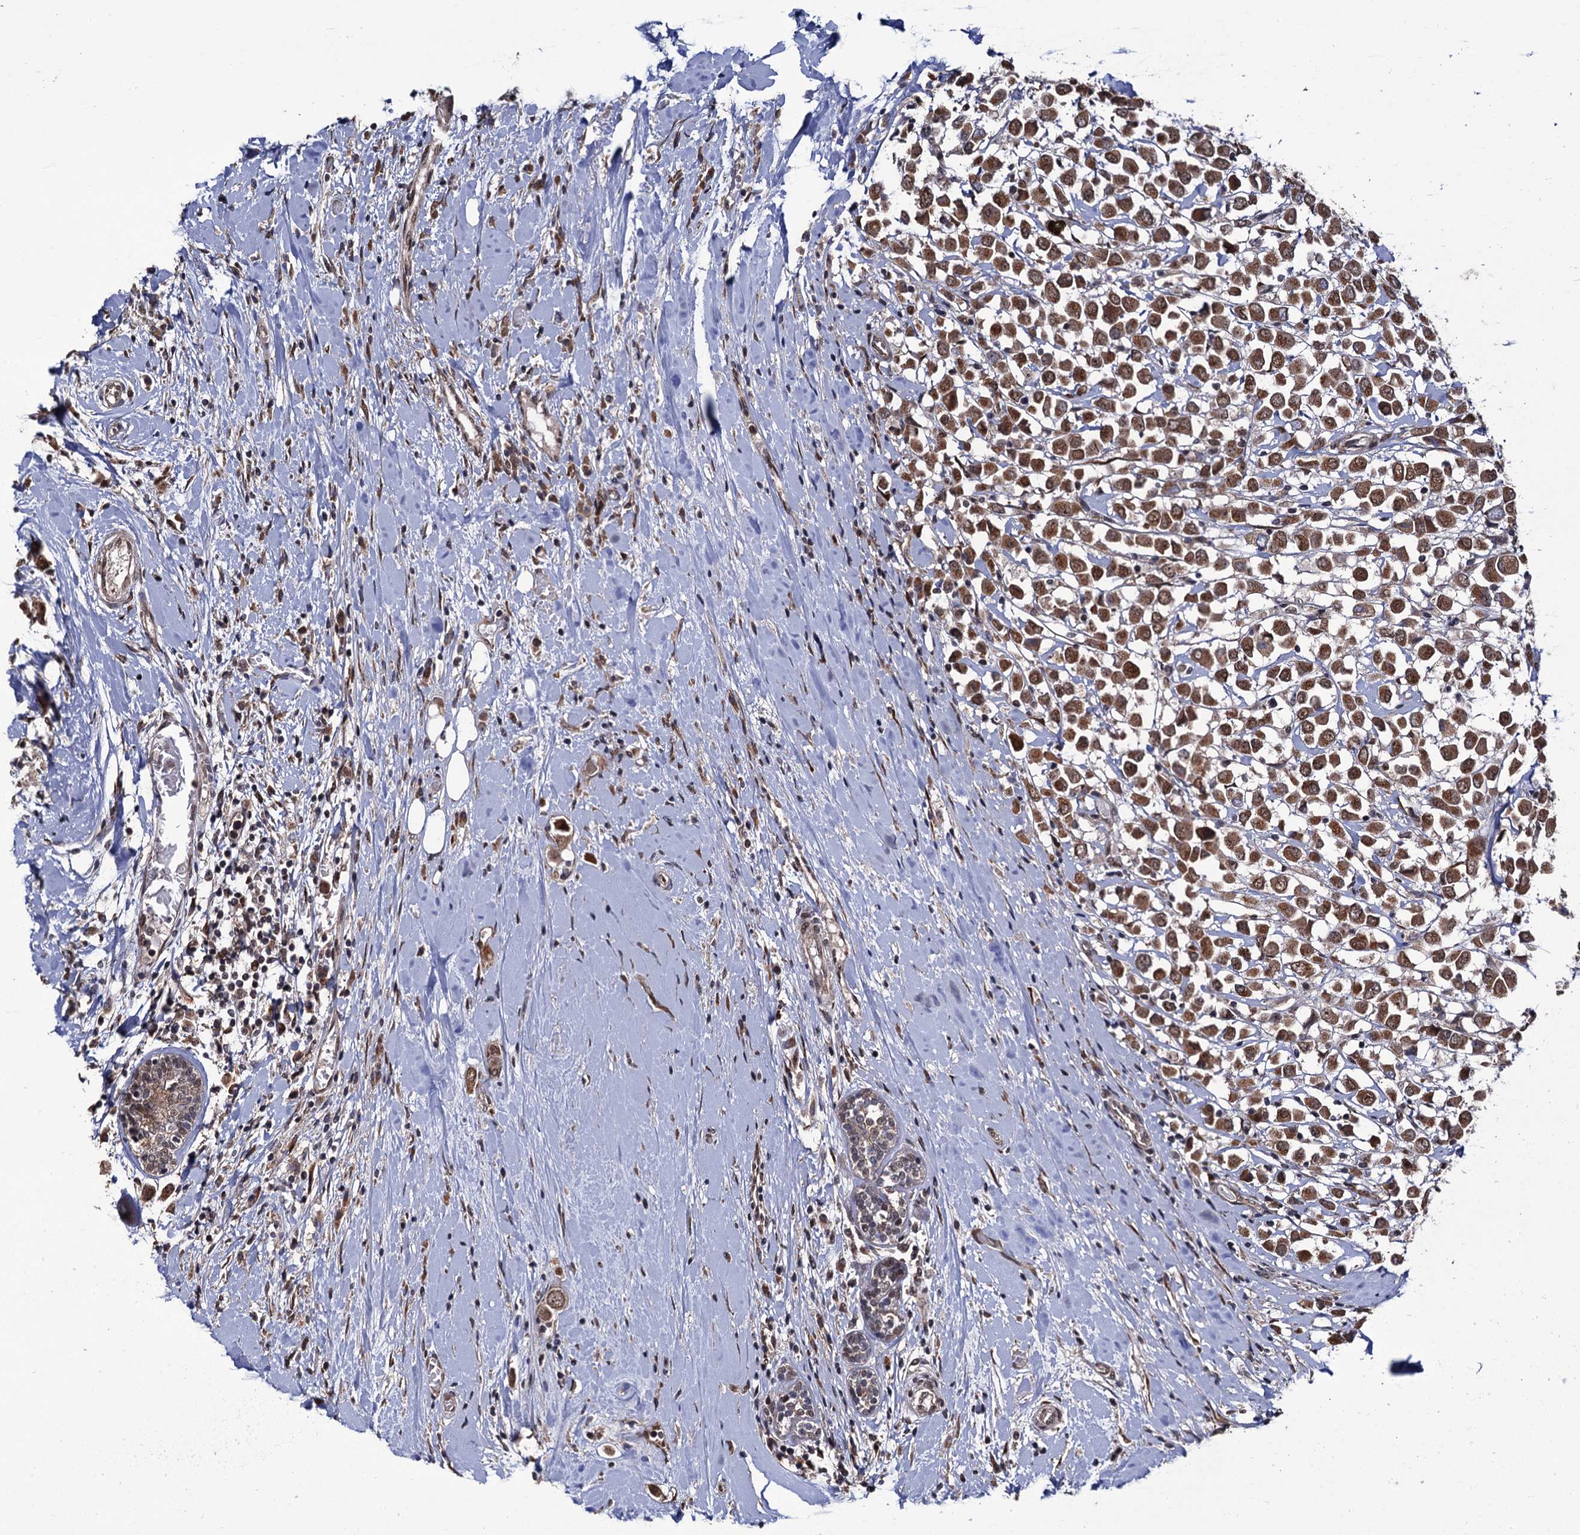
{"staining": {"intensity": "moderate", "quantity": ">75%", "location": "cytoplasmic/membranous,nuclear"}, "tissue": "breast cancer", "cell_type": "Tumor cells", "image_type": "cancer", "snomed": [{"axis": "morphology", "description": "Duct carcinoma"}, {"axis": "topography", "description": "Breast"}], "caption": "Immunohistochemistry (DAB) staining of human breast cancer (intraductal carcinoma) displays moderate cytoplasmic/membranous and nuclear protein staining in about >75% of tumor cells.", "gene": "LRRC63", "patient": {"sex": "female", "age": 61}}